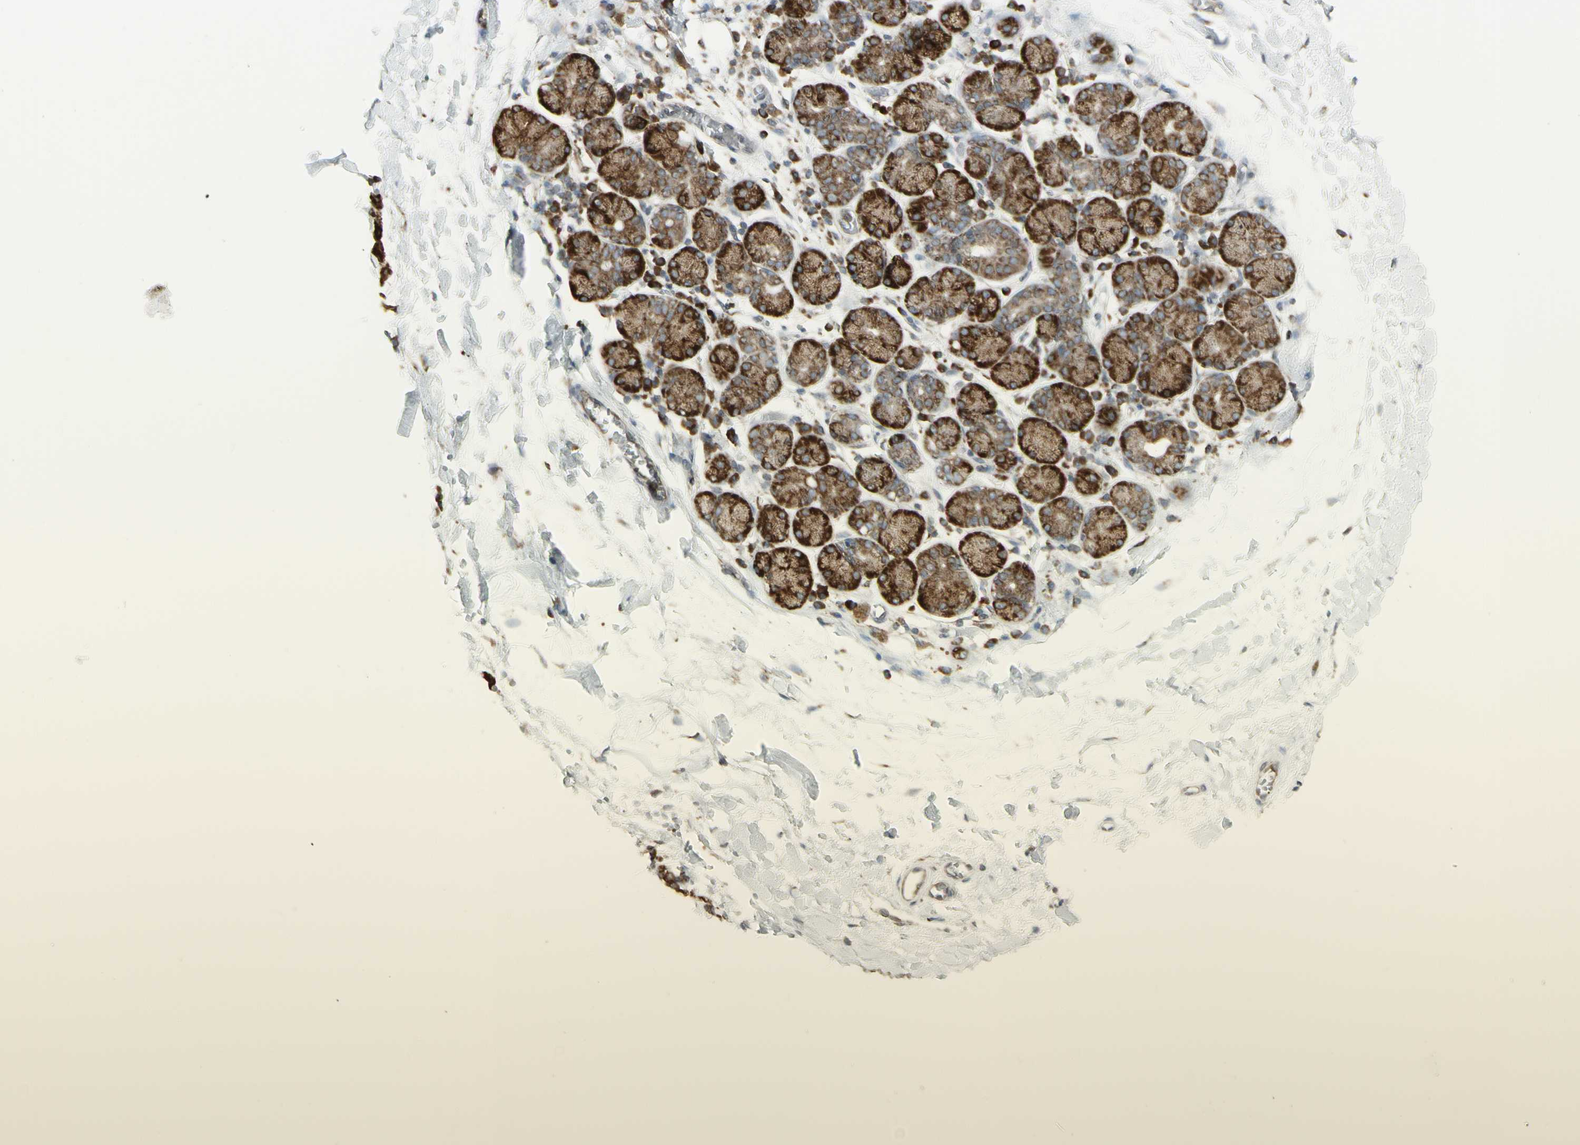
{"staining": {"intensity": "strong", "quantity": ">75%", "location": "cytoplasmic/membranous"}, "tissue": "salivary gland", "cell_type": "Glandular cells", "image_type": "normal", "snomed": [{"axis": "morphology", "description": "Normal tissue, NOS"}, {"axis": "topography", "description": "Salivary gland"}], "caption": "Salivary gland was stained to show a protein in brown. There is high levels of strong cytoplasmic/membranous expression in about >75% of glandular cells. The staining was performed using DAB to visualize the protein expression in brown, while the nuclei were stained in blue with hematoxylin (Magnification: 20x).", "gene": "FKBP3", "patient": {"sex": "female", "age": 24}}